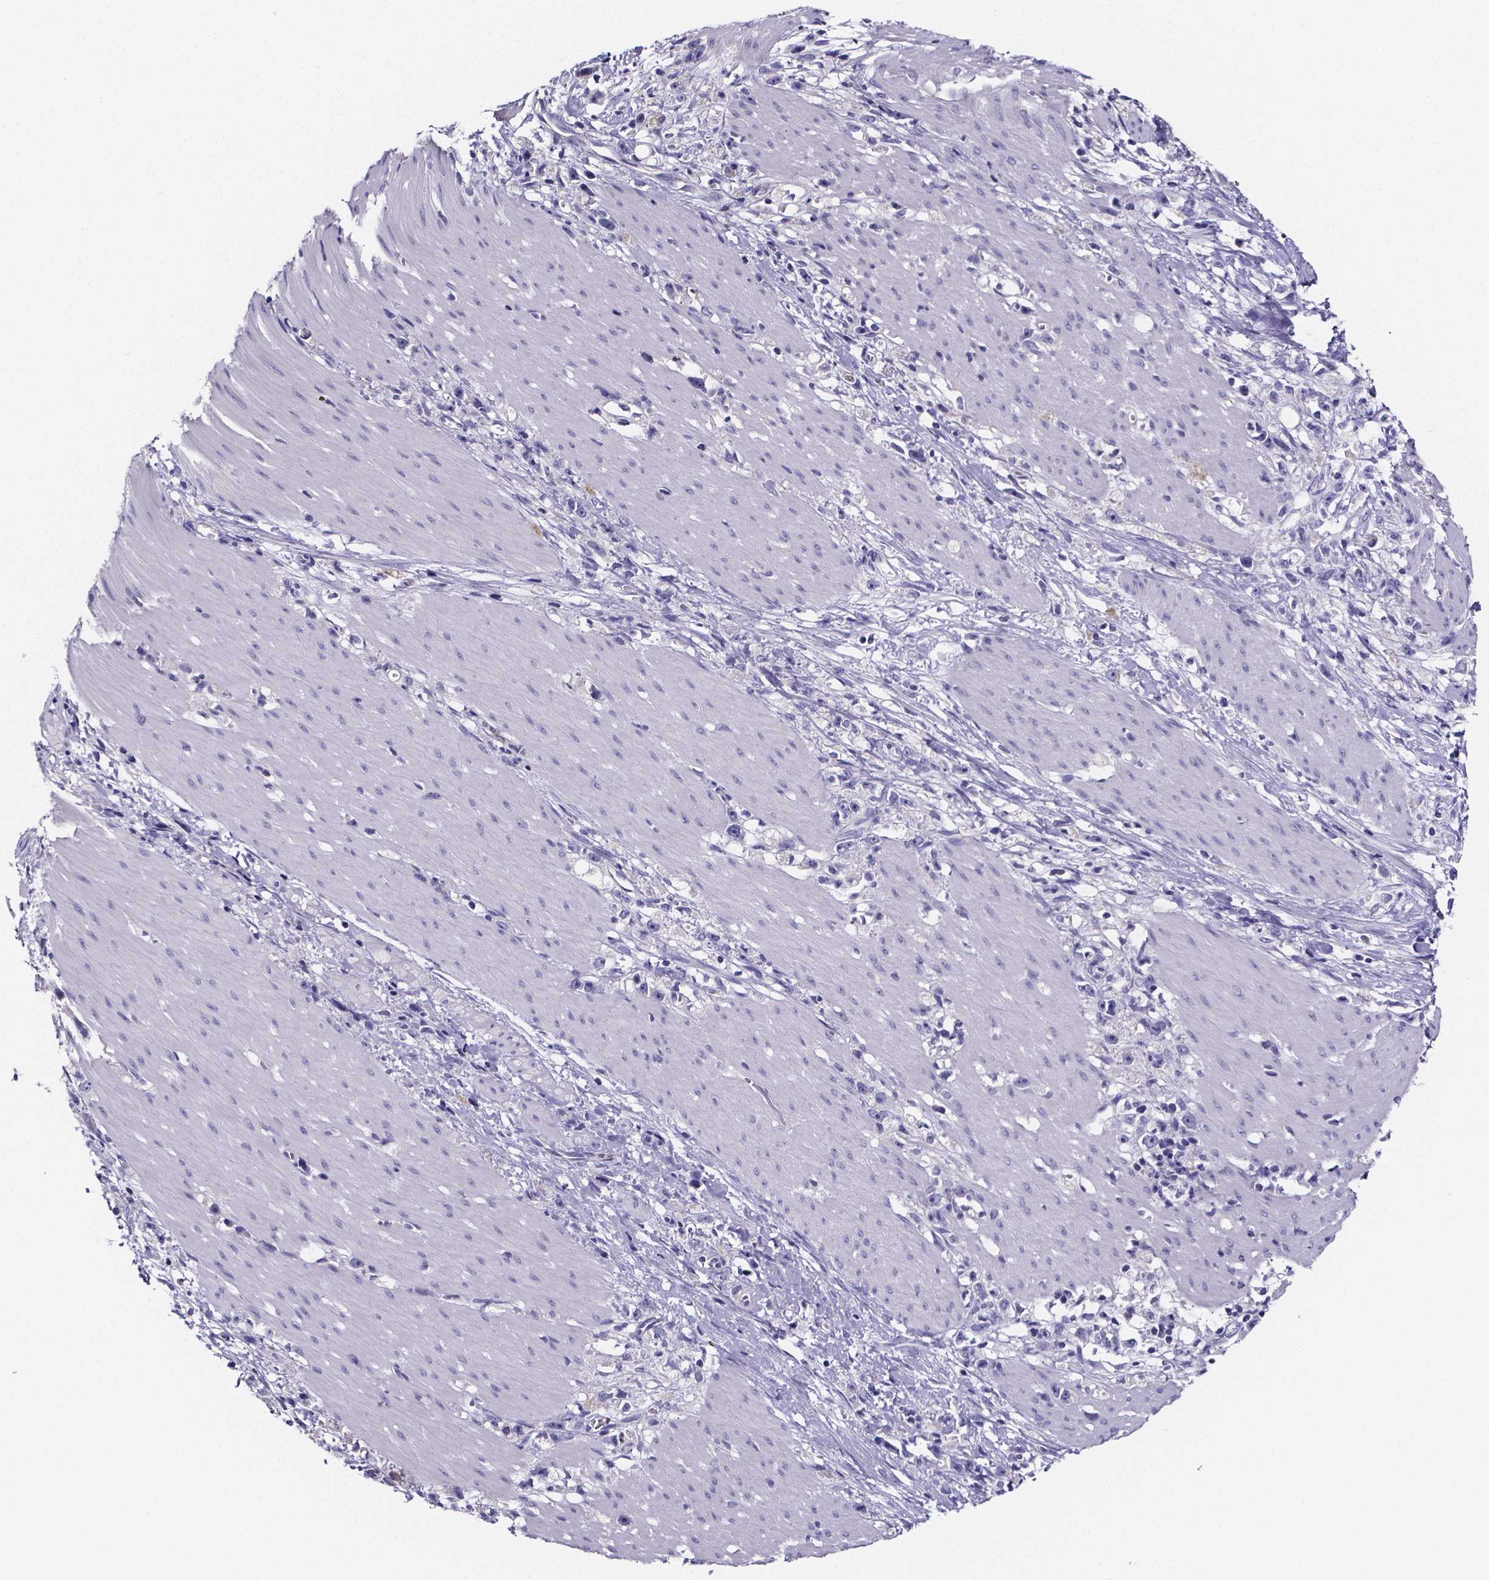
{"staining": {"intensity": "negative", "quantity": "none", "location": "none"}, "tissue": "stomach cancer", "cell_type": "Tumor cells", "image_type": "cancer", "snomed": [{"axis": "morphology", "description": "Adenocarcinoma, NOS"}, {"axis": "topography", "description": "Stomach"}], "caption": "Protein analysis of stomach cancer (adenocarcinoma) reveals no significant expression in tumor cells.", "gene": "IZUMO1", "patient": {"sex": "female", "age": 59}}